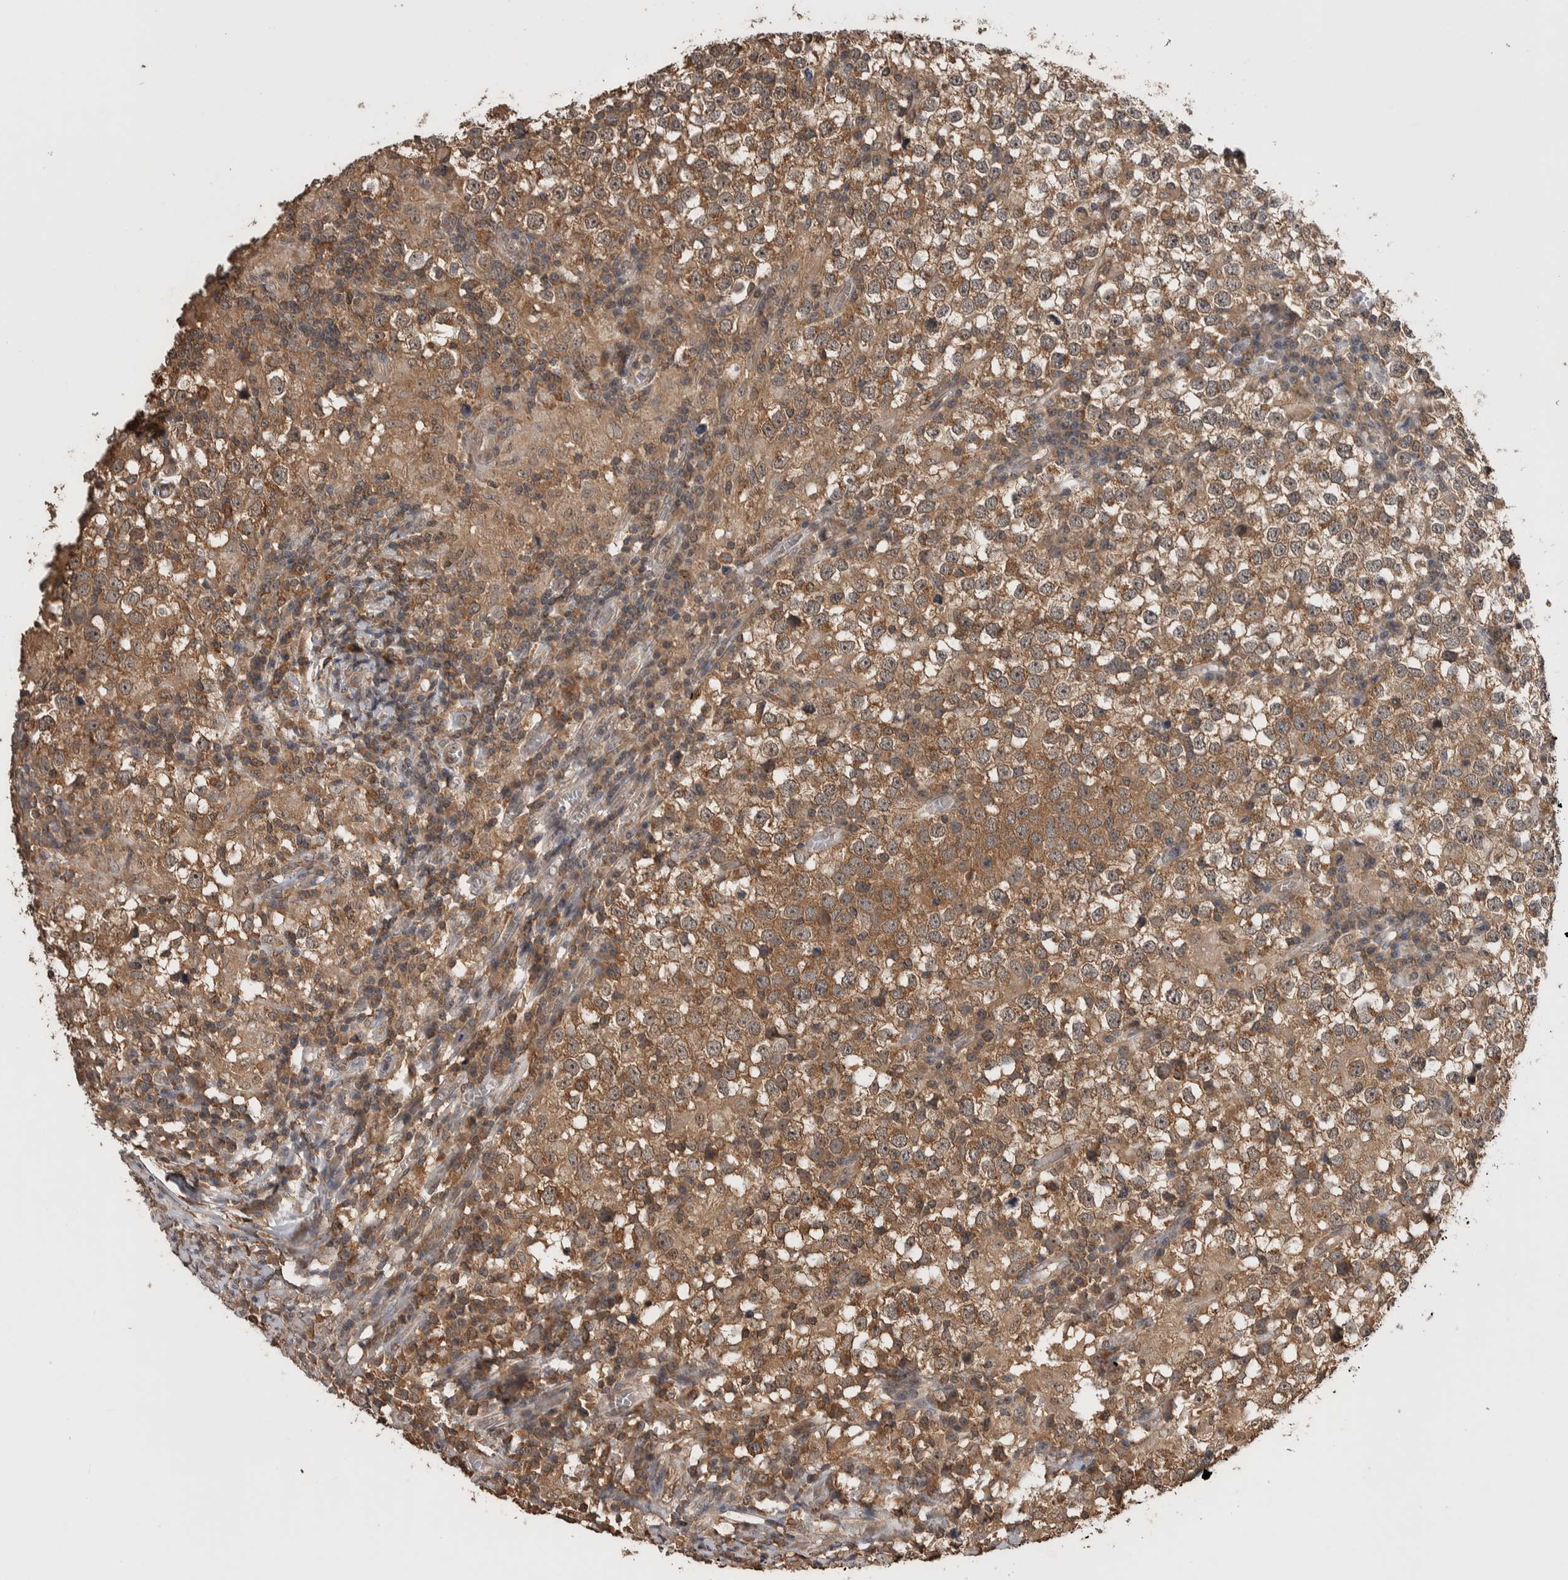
{"staining": {"intensity": "moderate", "quantity": "25%-75%", "location": "cytoplasmic/membranous"}, "tissue": "testis cancer", "cell_type": "Tumor cells", "image_type": "cancer", "snomed": [{"axis": "morphology", "description": "Seminoma, NOS"}, {"axis": "topography", "description": "Testis"}], "caption": "This micrograph shows IHC staining of human testis seminoma, with medium moderate cytoplasmic/membranous expression in approximately 25%-75% of tumor cells.", "gene": "DVL2", "patient": {"sex": "male", "age": 65}}